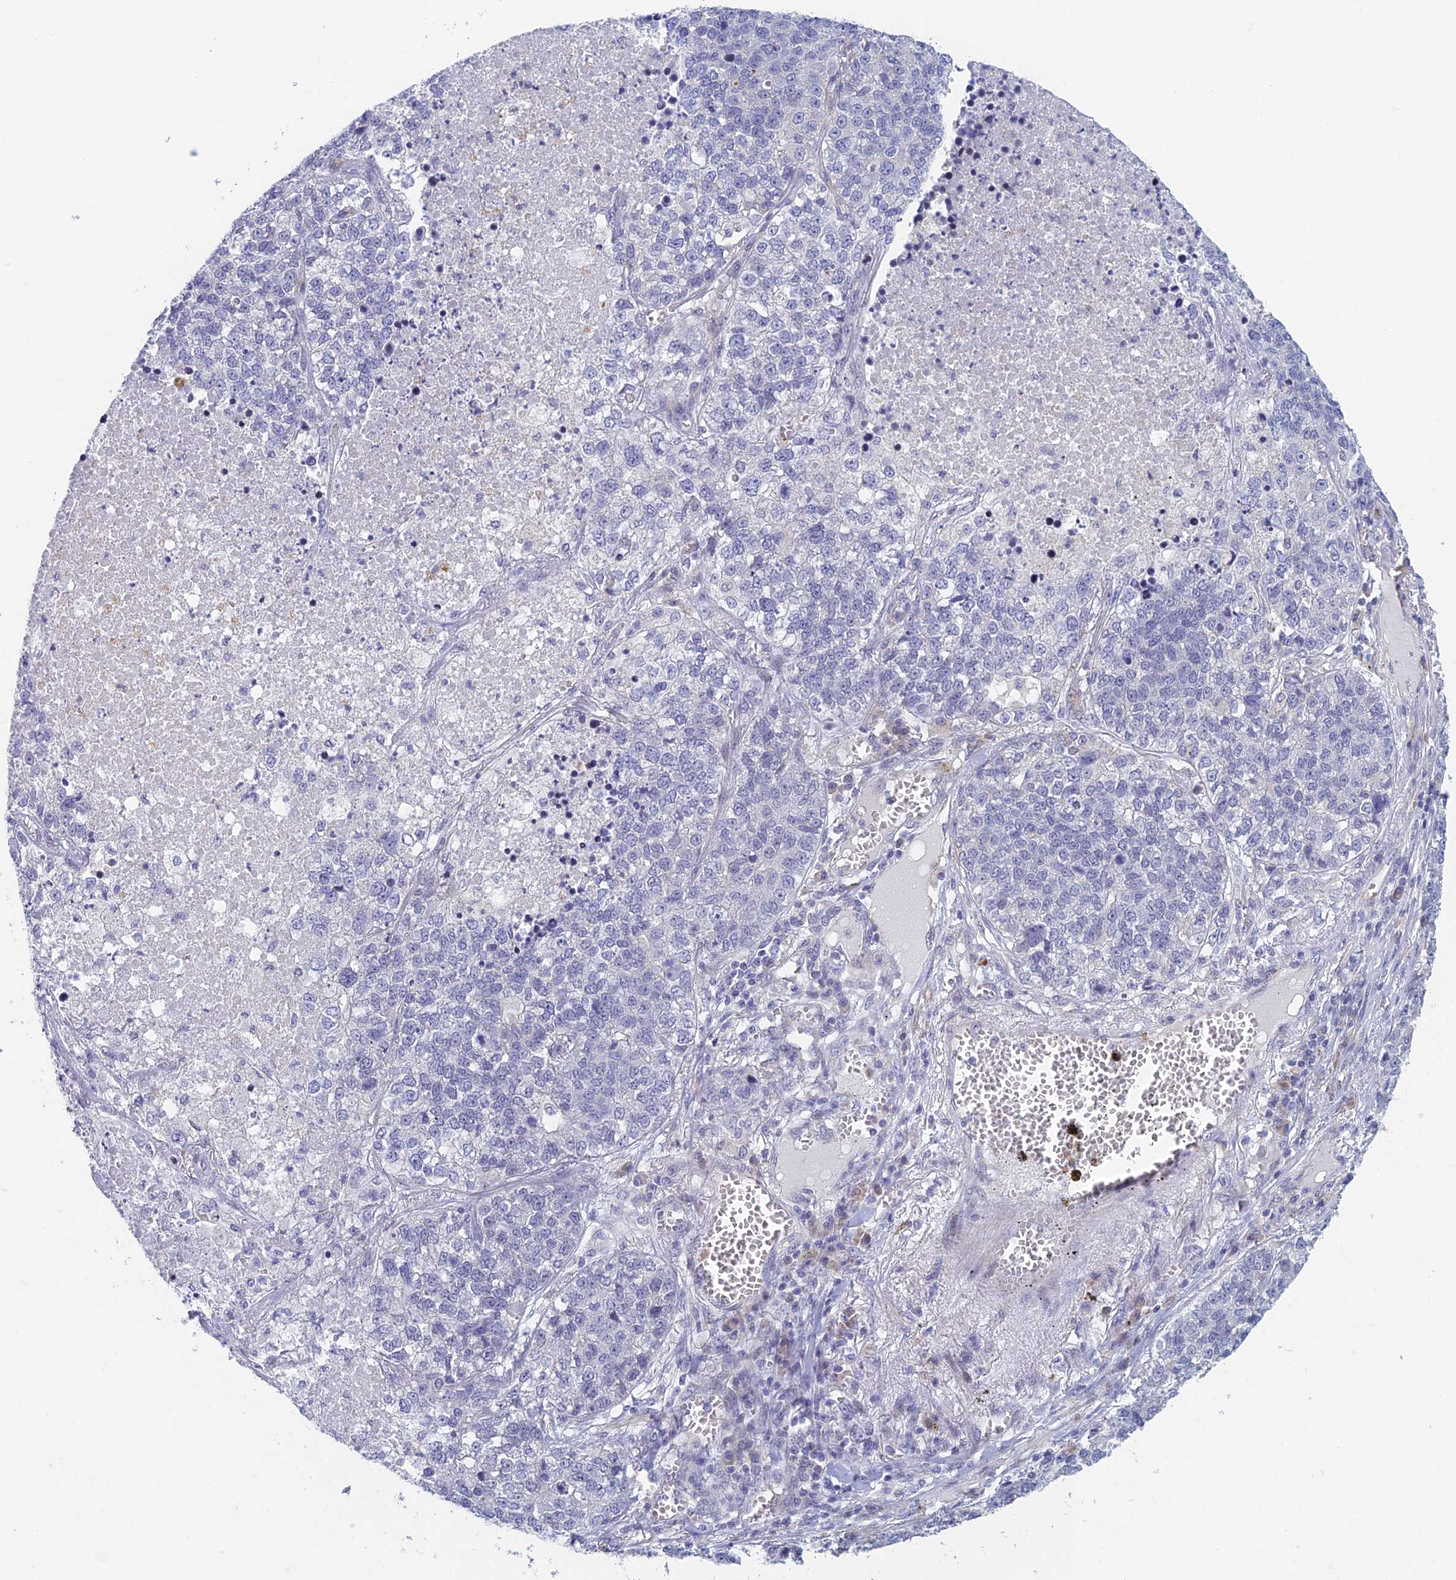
{"staining": {"intensity": "negative", "quantity": "none", "location": "none"}, "tissue": "lung cancer", "cell_type": "Tumor cells", "image_type": "cancer", "snomed": [{"axis": "morphology", "description": "Adenocarcinoma, NOS"}, {"axis": "topography", "description": "Lung"}], "caption": "This is a histopathology image of immunohistochemistry (IHC) staining of adenocarcinoma (lung), which shows no positivity in tumor cells. The staining is performed using DAB (3,3'-diaminobenzidine) brown chromogen with nuclei counter-stained in using hematoxylin.", "gene": "PPP1R26", "patient": {"sex": "male", "age": 49}}